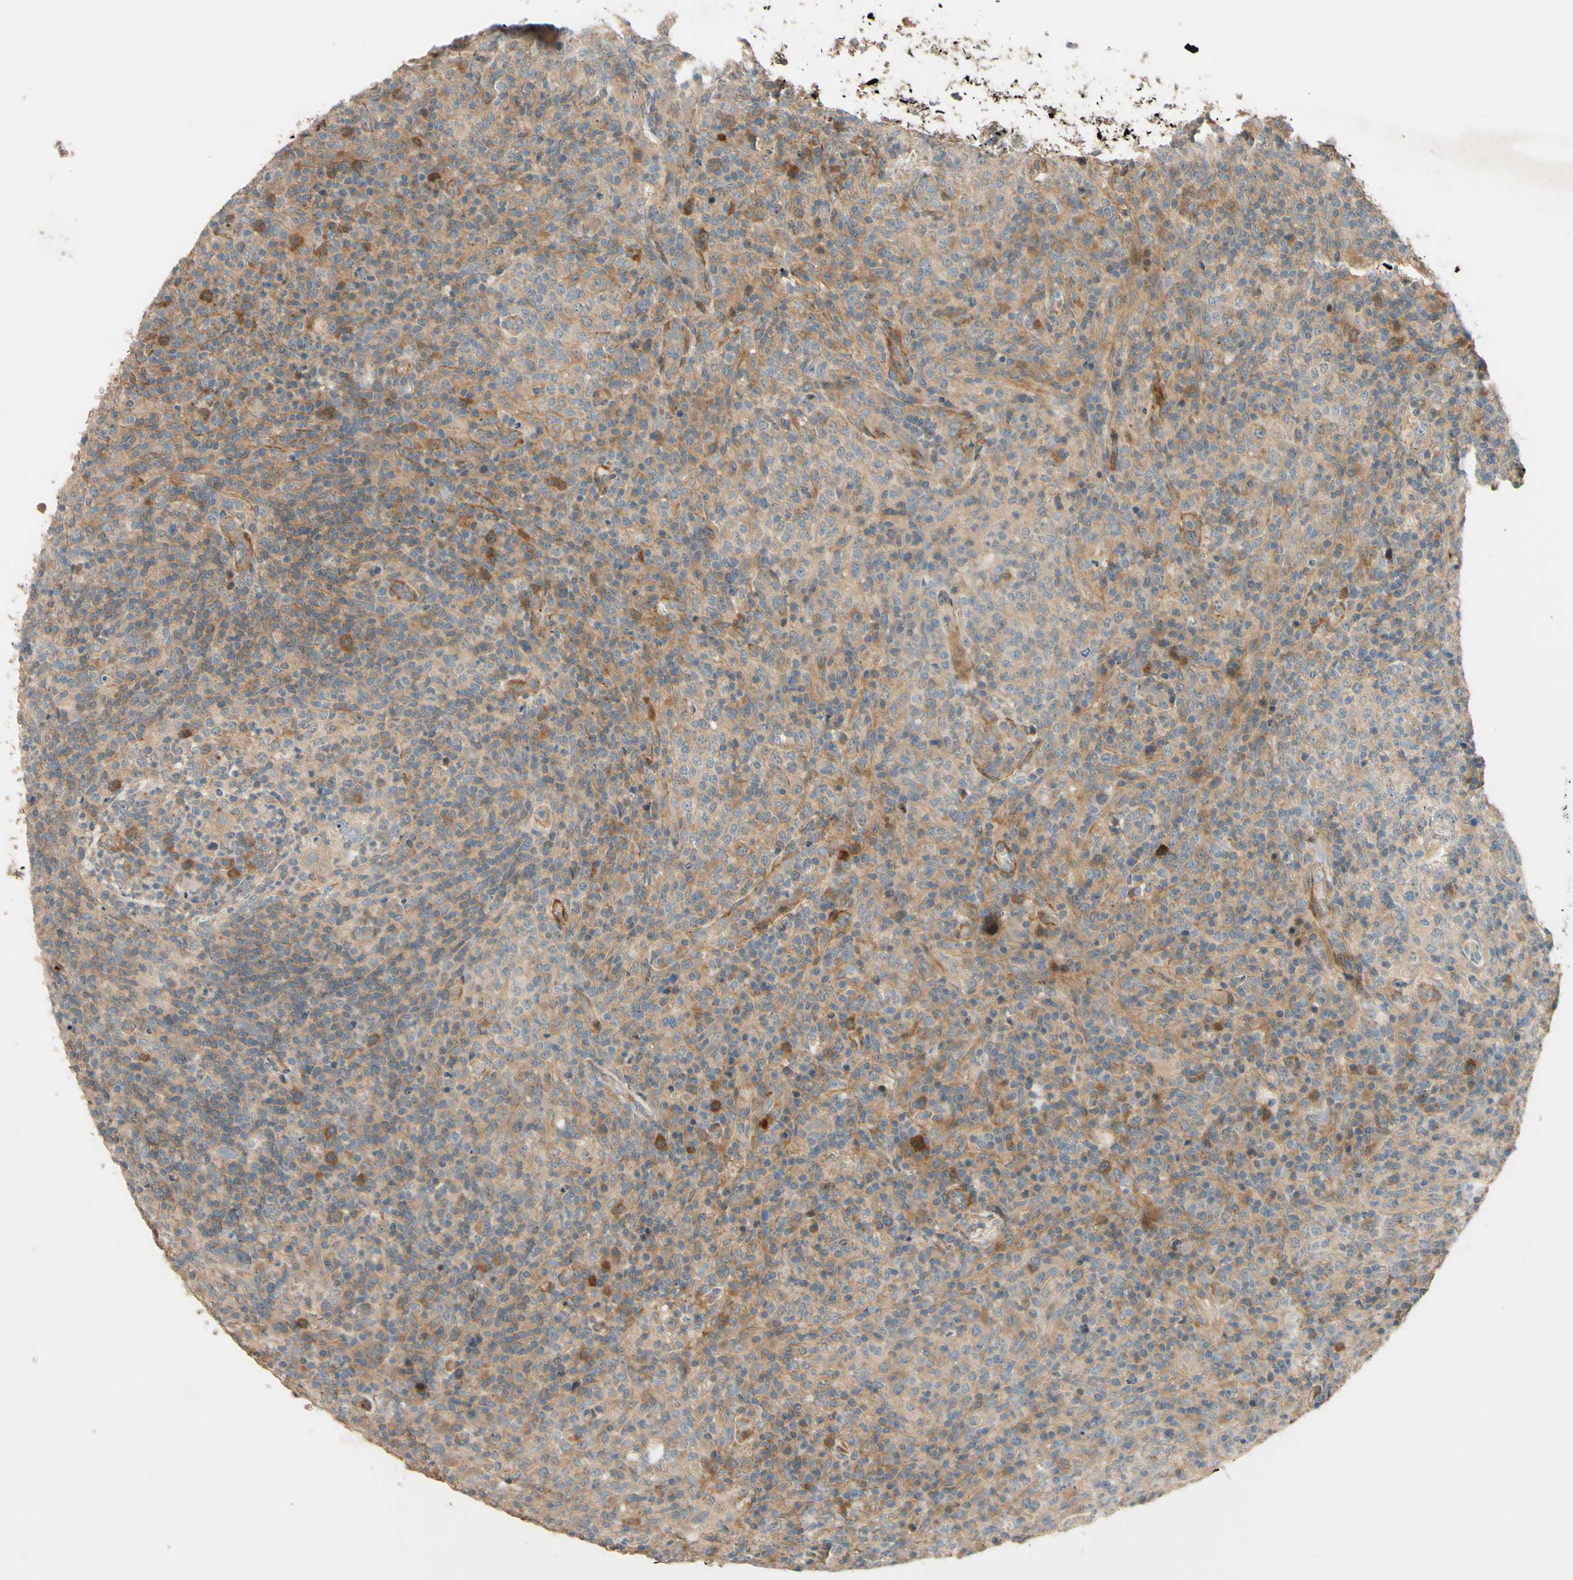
{"staining": {"intensity": "moderate", "quantity": ">75%", "location": "cytoplasmic/membranous"}, "tissue": "lymphoma", "cell_type": "Tumor cells", "image_type": "cancer", "snomed": [{"axis": "morphology", "description": "Malignant lymphoma, non-Hodgkin's type, High grade"}, {"axis": "topography", "description": "Lymph node"}], "caption": "This photomicrograph reveals lymphoma stained with immunohistochemistry (IHC) to label a protein in brown. The cytoplasmic/membranous of tumor cells show moderate positivity for the protein. Nuclei are counter-stained blue.", "gene": "ADAM17", "patient": {"sex": "female", "age": 76}}